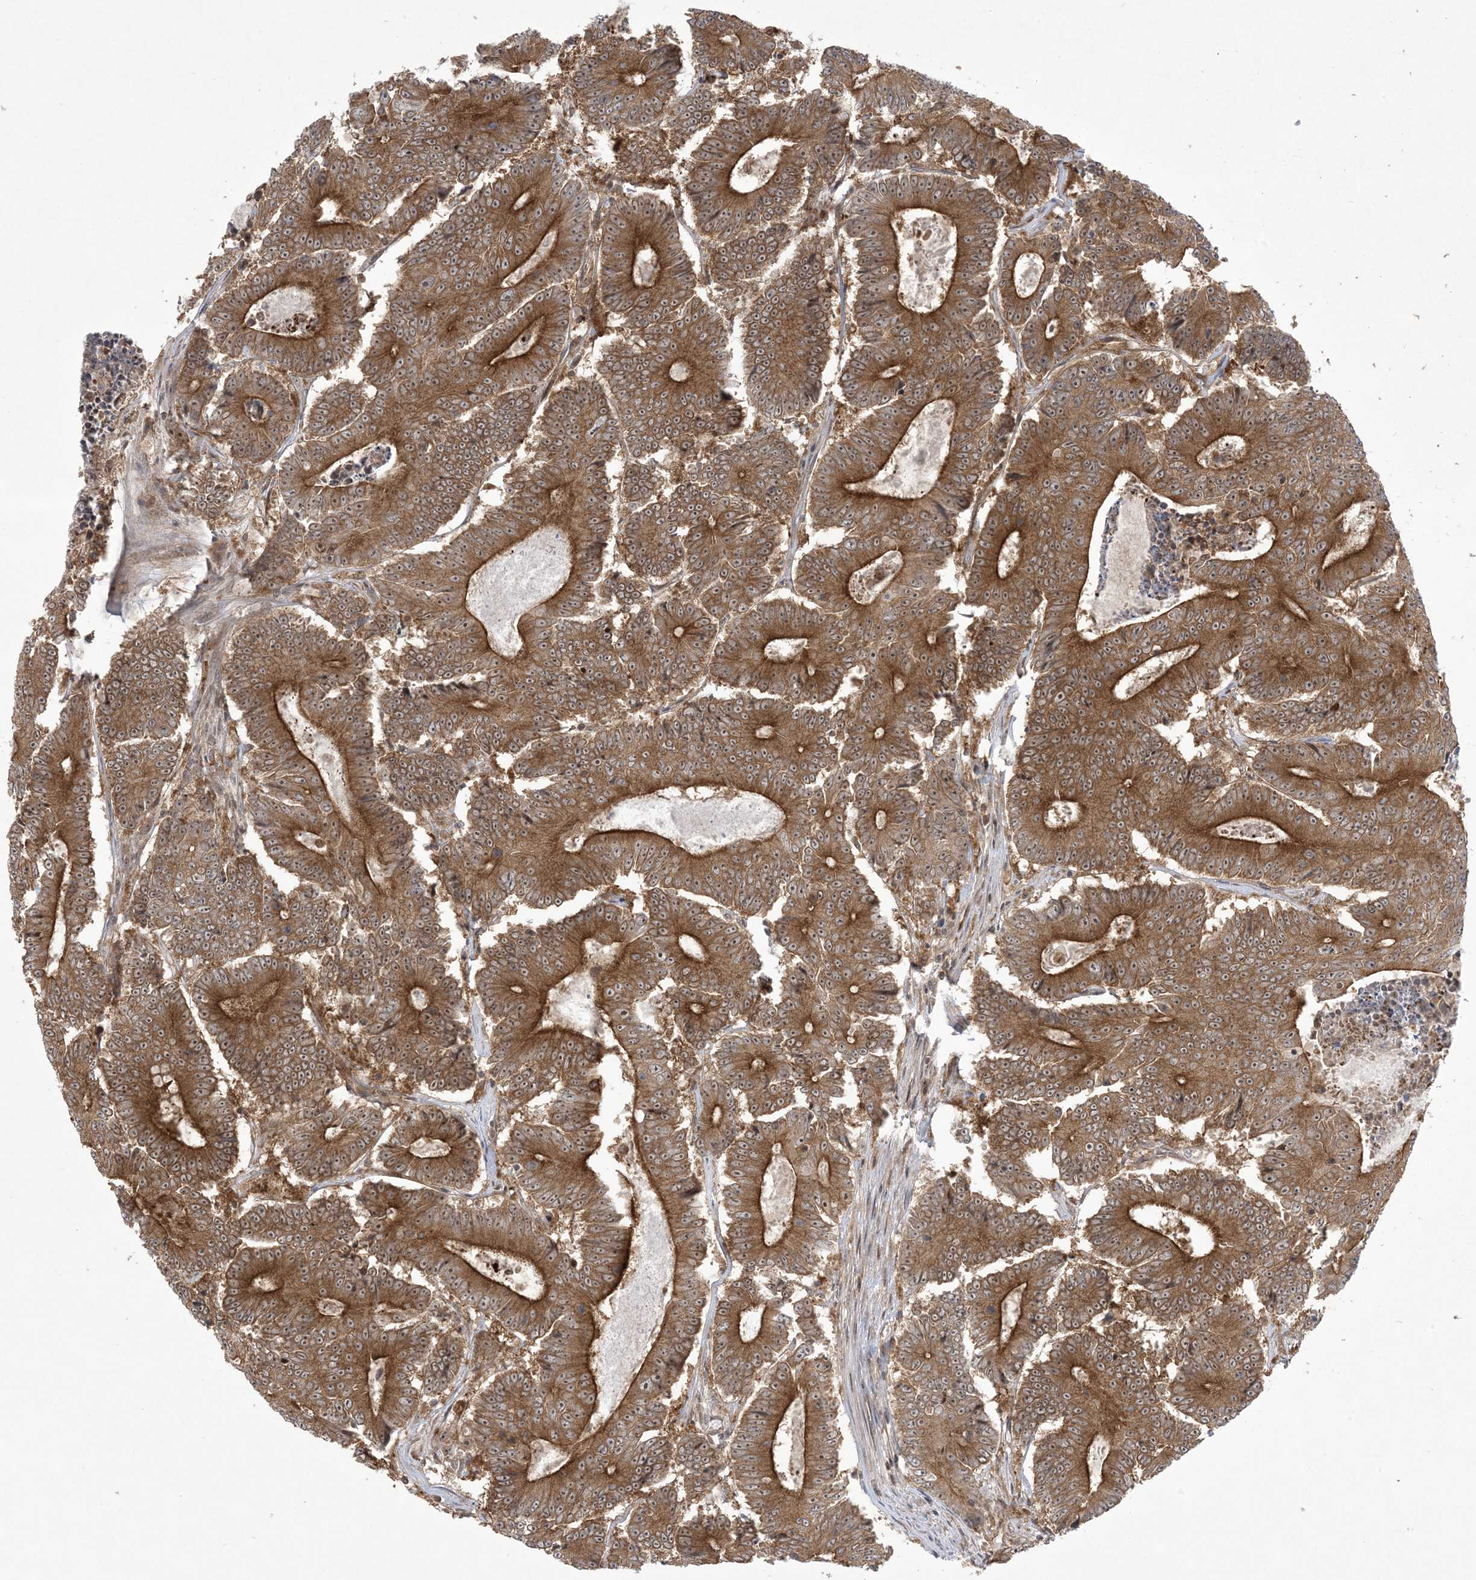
{"staining": {"intensity": "strong", "quantity": ">75%", "location": "cytoplasmic/membranous,nuclear"}, "tissue": "colorectal cancer", "cell_type": "Tumor cells", "image_type": "cancer", "snomed": [{"axis": "morphology", "description": "Adenocarcinoma, NOS"}, {"axis": "topography", "description": "Colon"}], "caption": "The immunohistochemical stain labels strong cytoplasmic/membranous and nuclear expression in tumor cells of colorectal adenocarcinoma tissue.", "gene": "SOGA3", "patient": {"sex": "male", "age": 83}}